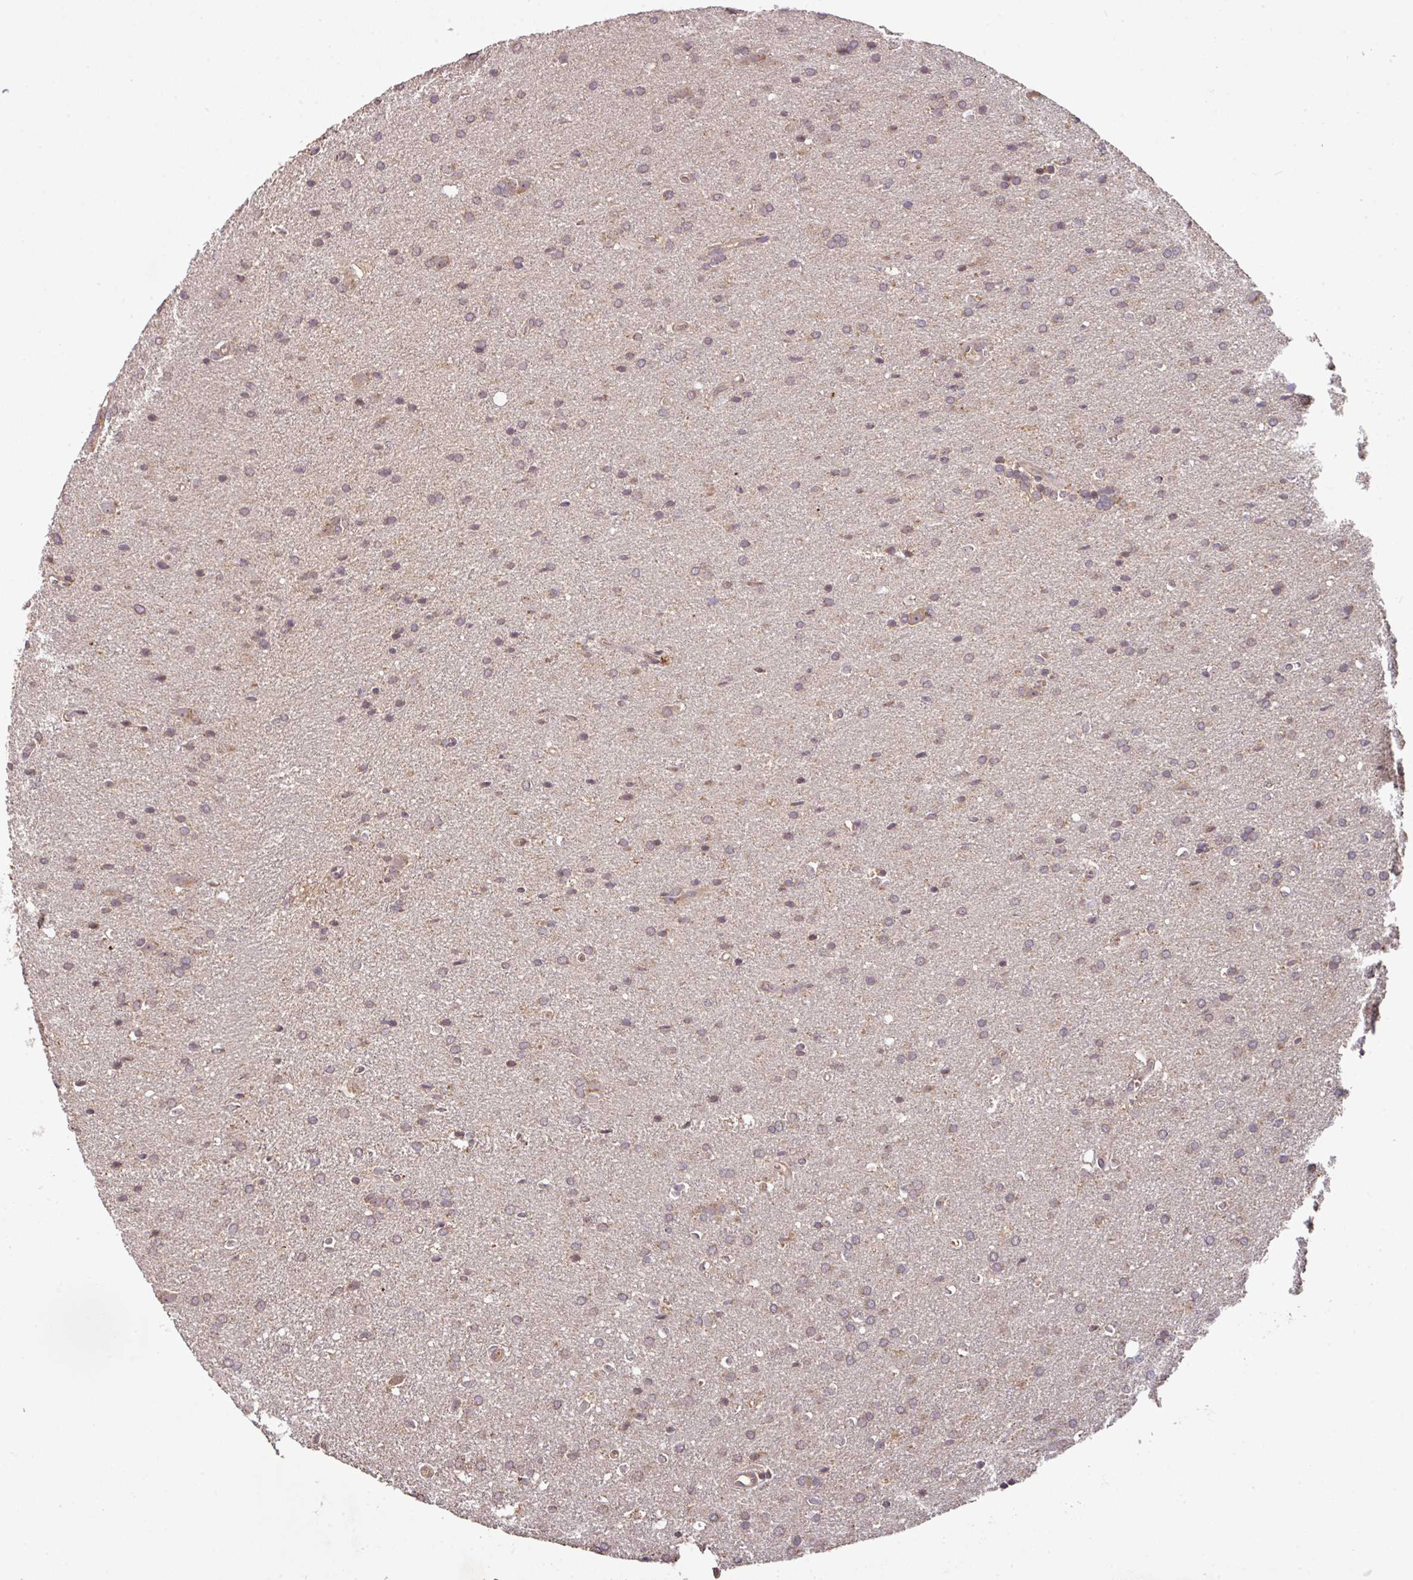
{"staining": {"intensity": "weak", "quantity": "25%-75%", "location": "cytoplasmic/membranous"}, "tissue": "glioma", "cell_type": "Tumor cells", "image_type": "cancer", "snomed": [{"axis": "morphology", "description": "Glioma, malignant, Low grade"}, {"axis": "topography", "description": "Brain"}], "caption": "Protein analysis of malignant glioma (low-grade) tissue shows weak cytoplasmic/membranous staining in approximately 25%-75% of tumor cells.", "gene": "MRRF", "patient": {"sex": "female", "age": 34}}